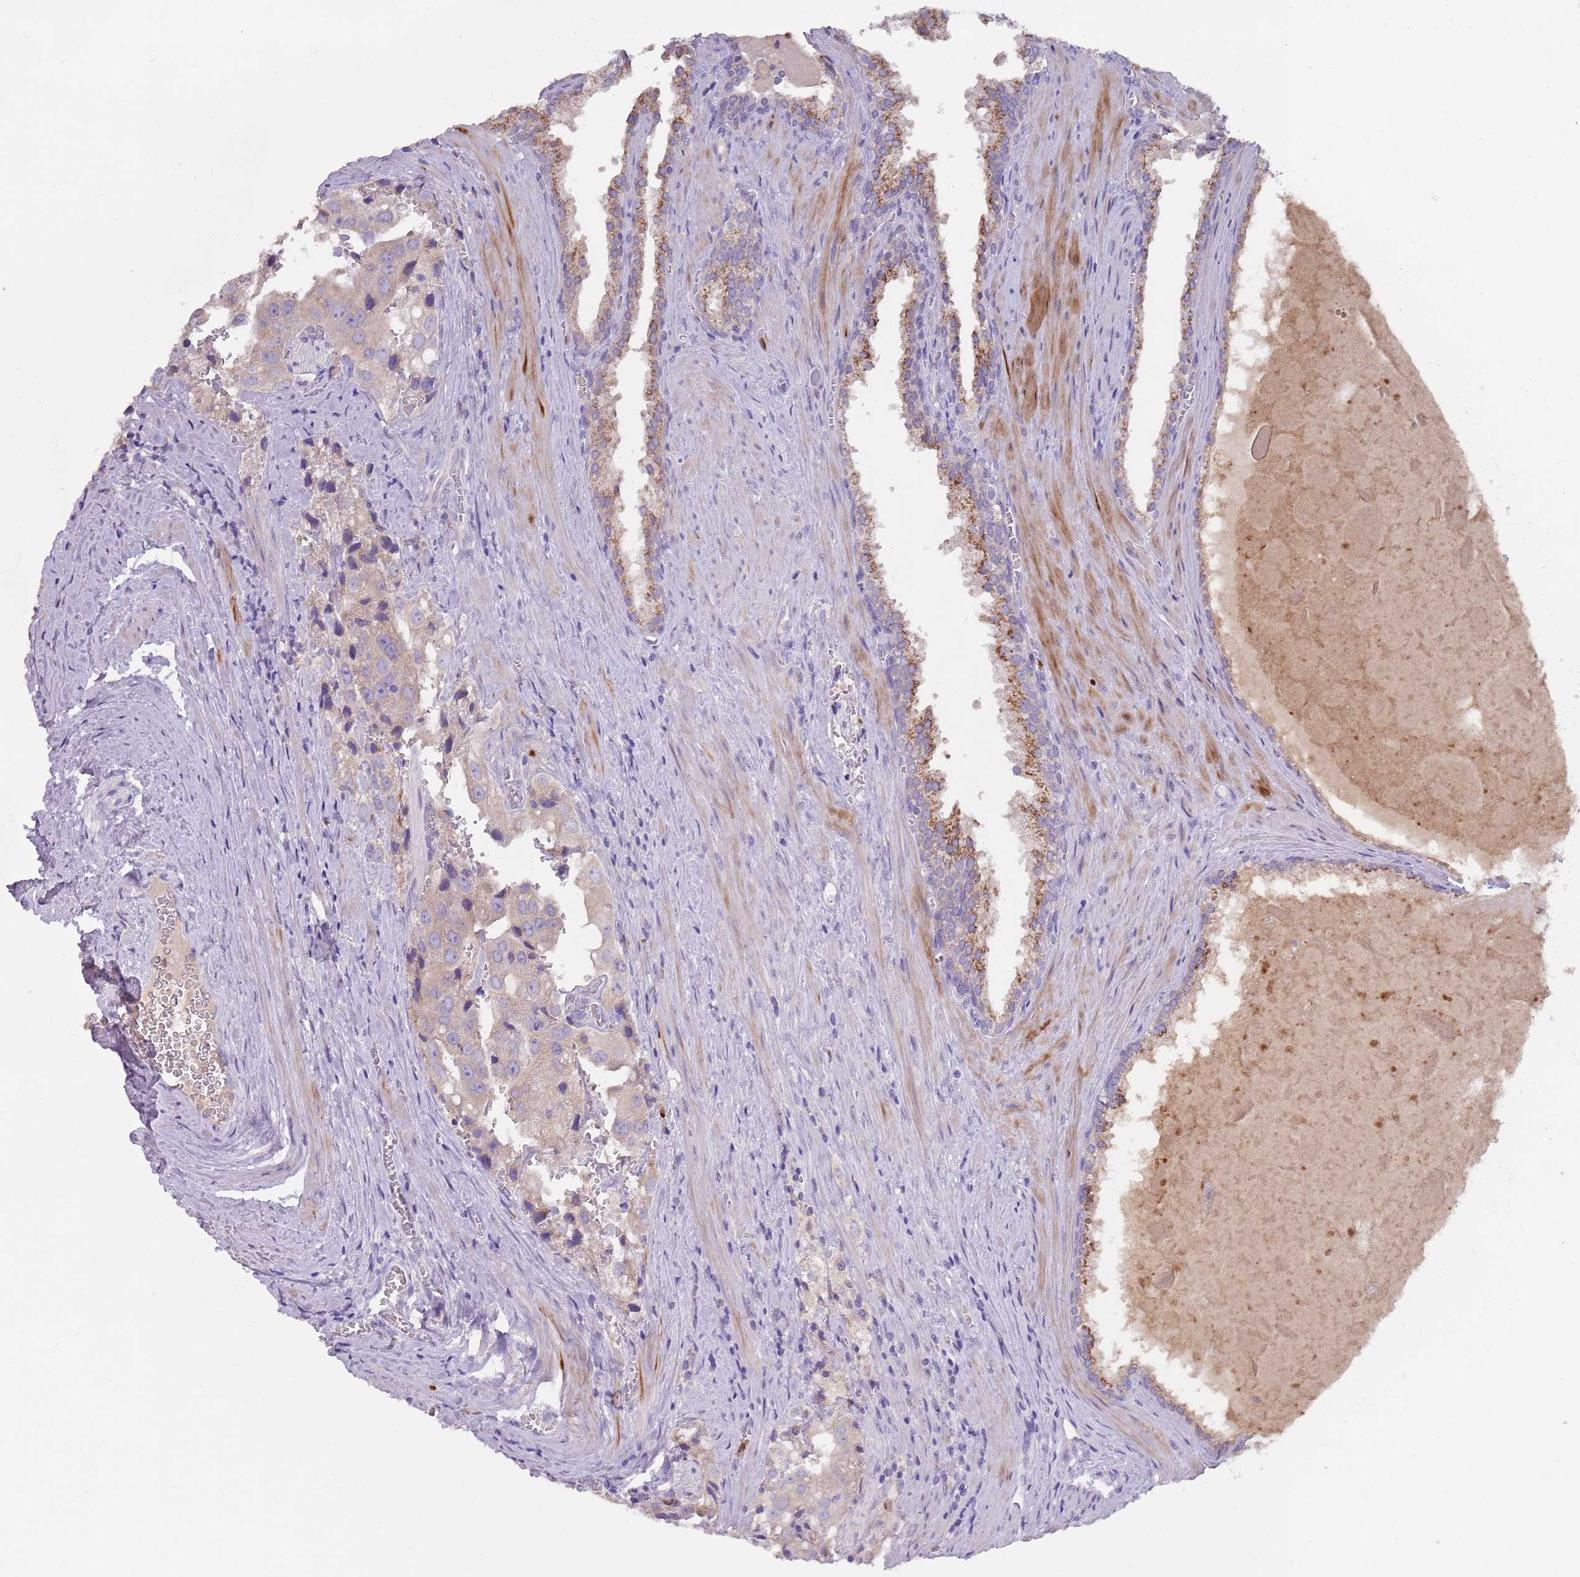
{"staining": {"intensity": "weak", "quantity": "<25%", "location": "cytoplasmic/membranous"}, "tissue": "prostate cancer", "cell_type": "Tumor cells", "image_type": "cancer", "snomed": [{"axis": "morphology", "description": "Adenocarcinoma, High grade"}, {"axis": "topography", "description": "Prostate"}], "caption": "High-grade adenocarcinoma (prostate) stained for a protein using immunohistochemistry (IHC) demonstrates no positivity tumor cells.", "gene": "TMEM251", "patient": {"sex": "male", "age": 68}}